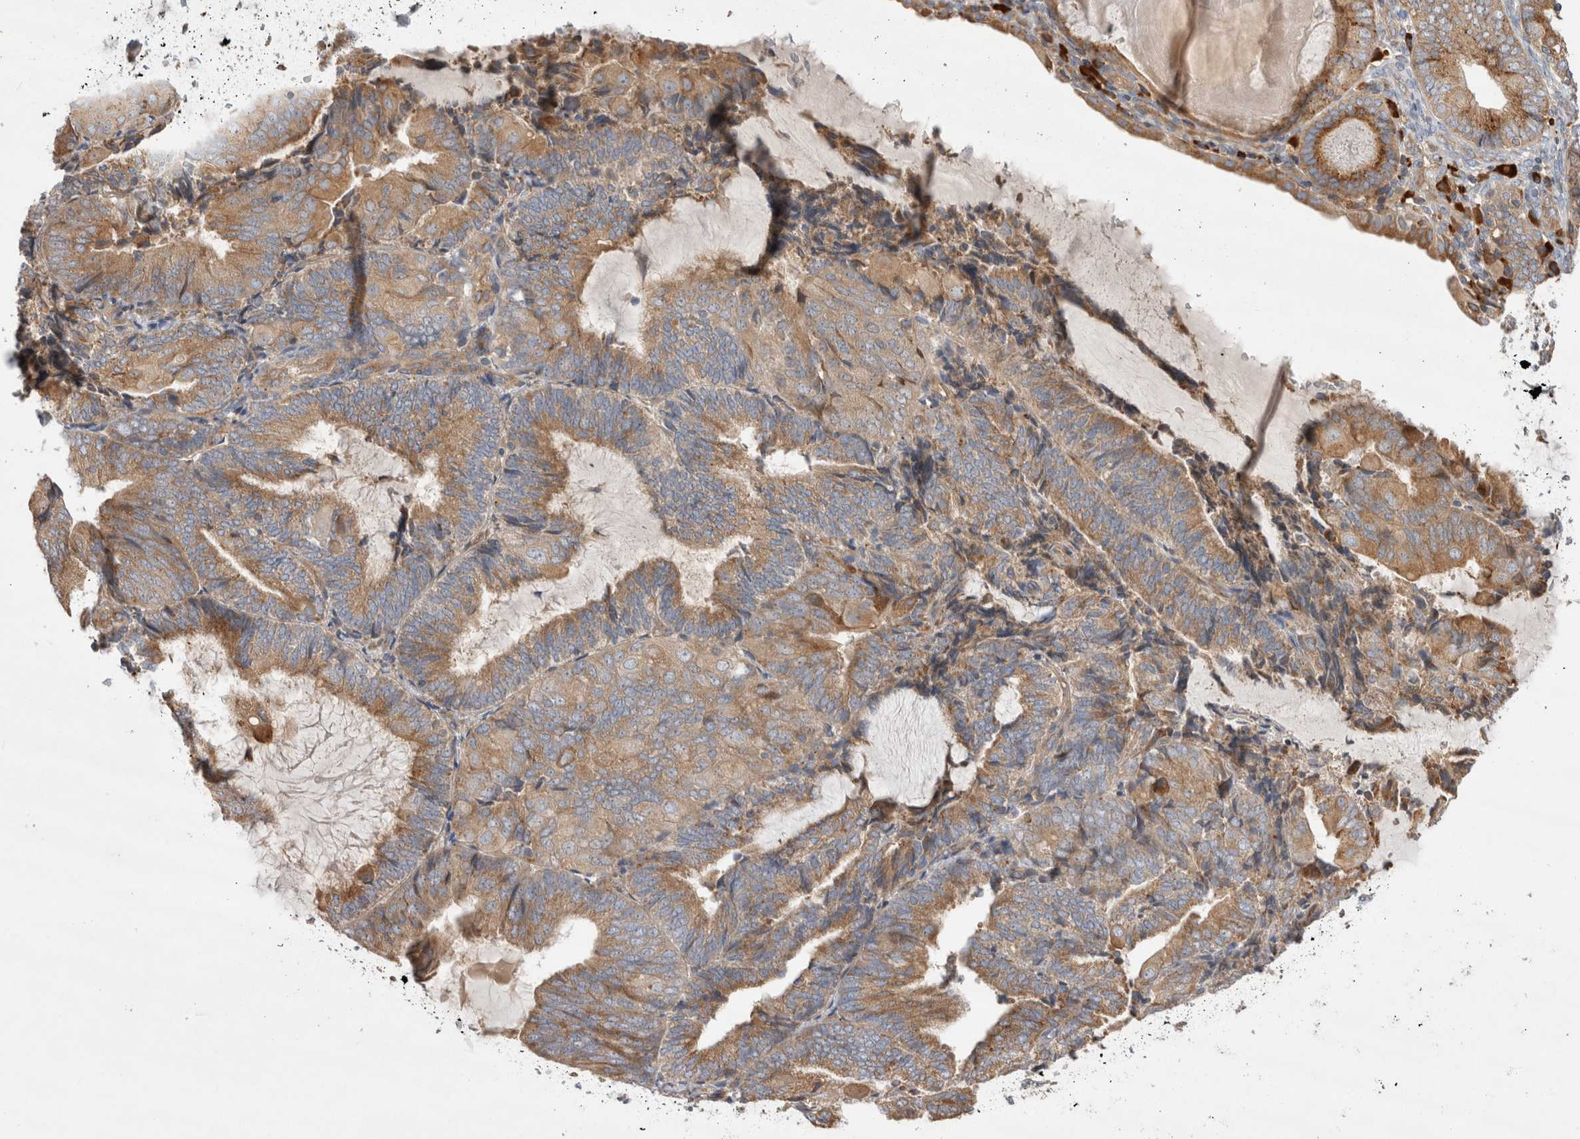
{"staining": {"intensity": "moderate", "quantity": ">75%", "location": "cytoplasmic/membranous"}, "tissue": "endometrial cancer", "cell_type": "Tumor cells", "image_type": "cancer", "snomed": [{"axis": "morphology", "description": "Adenocarcinoma, NOS"}, {"axis": "topography", "description": "Endometrium"}], "caption": "Immunohistochemical staining of human endometrial cancer shows medium levels of moderate cytoplasmic/membranous protein expression in approximately >75% of tumor cells.", "gene": "PDCD10", "patient": {"sex": "female", "age": 81}}